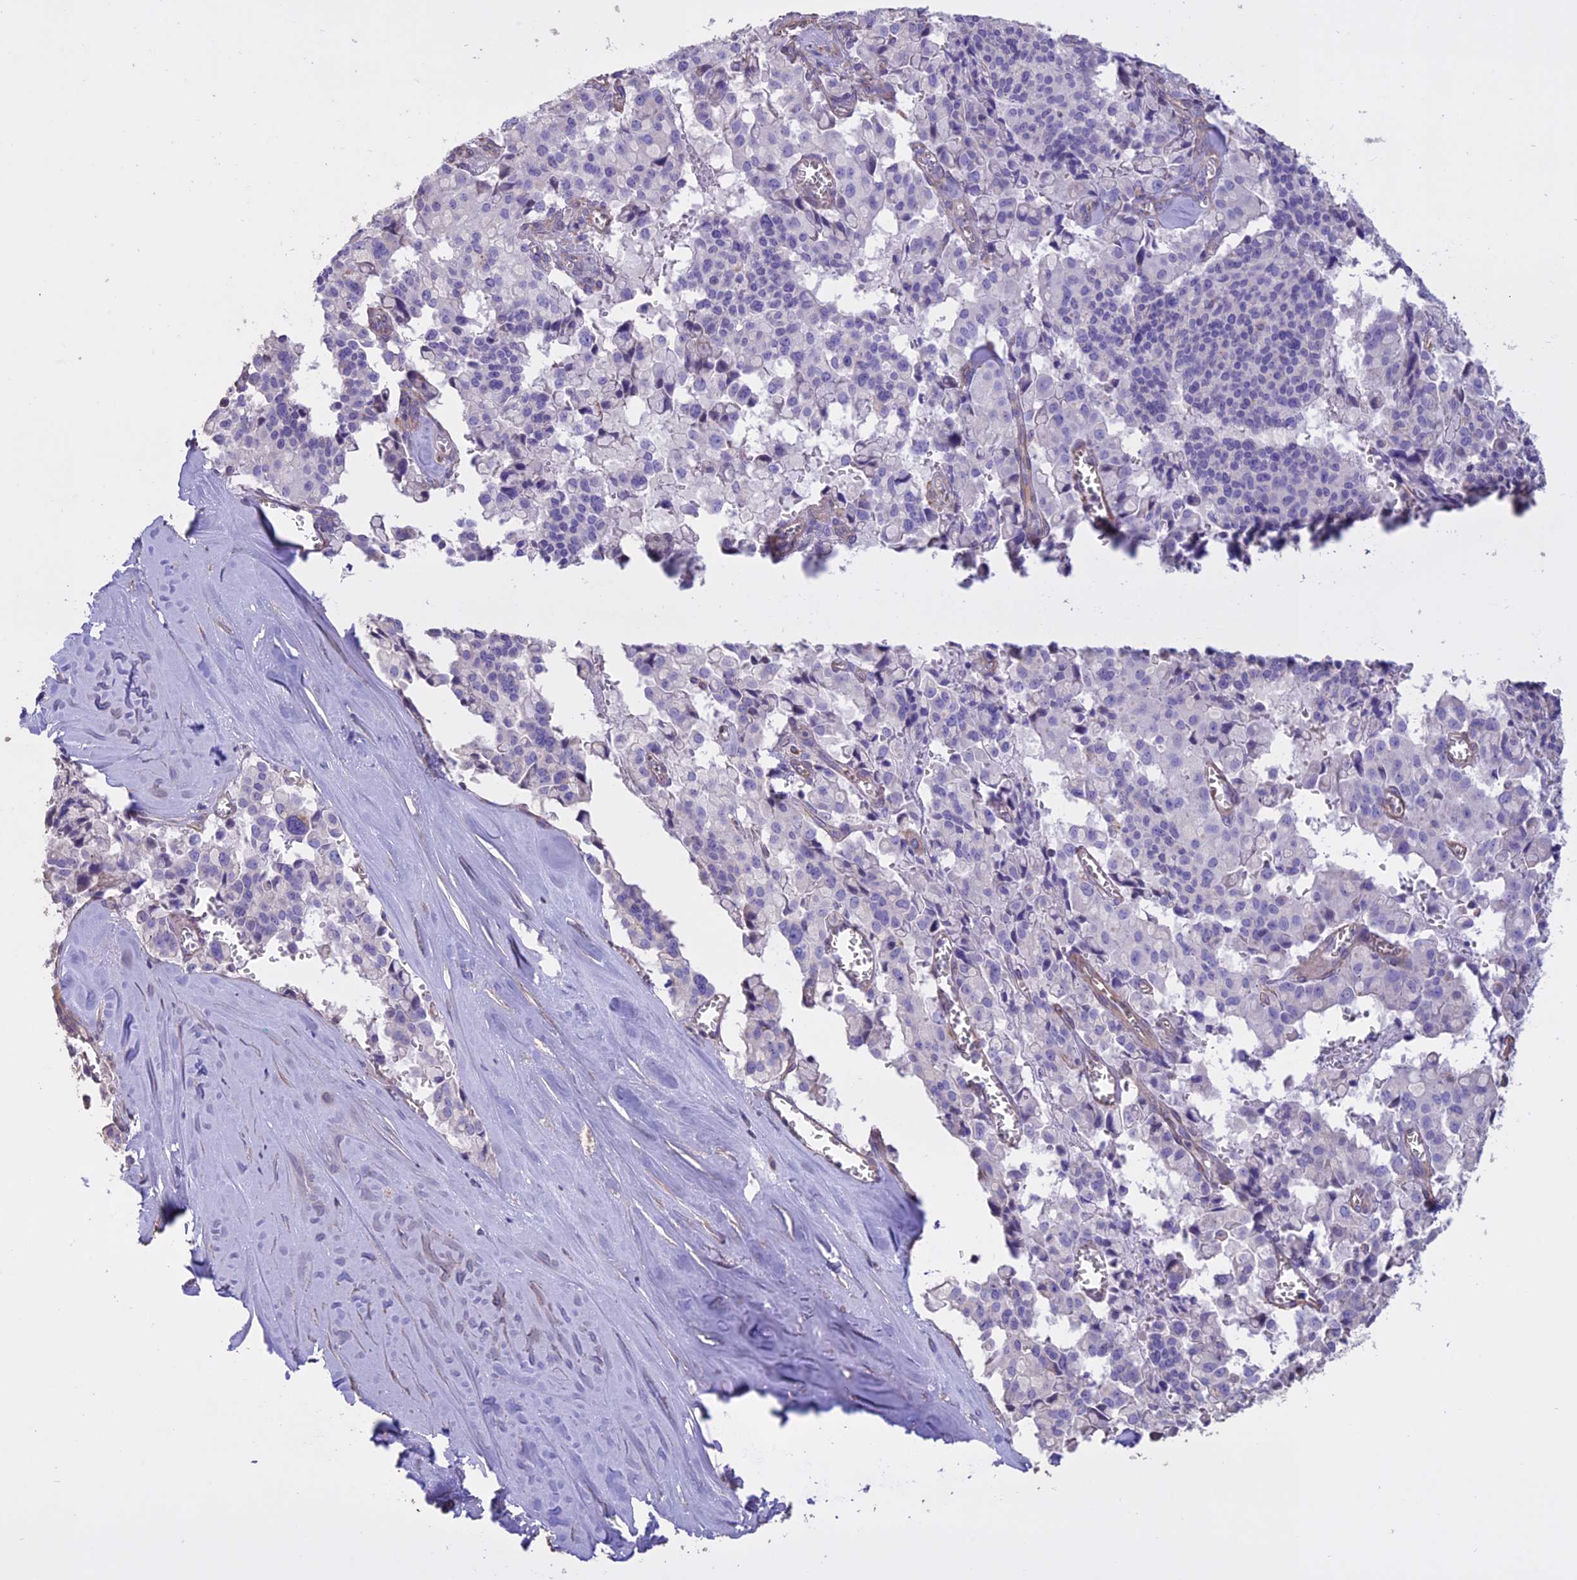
{"staining": {"intensity": "negative", "quantity": "none", "location": "none"}, "tissue": "pancreatic cancer", "cell_type": "Tumor cells", "image_type": "cancer", "snomed": [{"axis": "morphology", "description": "Adenocarcinoma, NOS"}, {"axis": "topography", "description": "Pancreas"}], "caption": "The immunohistochemistry (IHC) micrograph has no significant expression in tumor cells of pancreatic cancer (adenocarcinoma) tissue.", "gene": "CCDC148", "patient": {"sex": "male", "age": 65}}